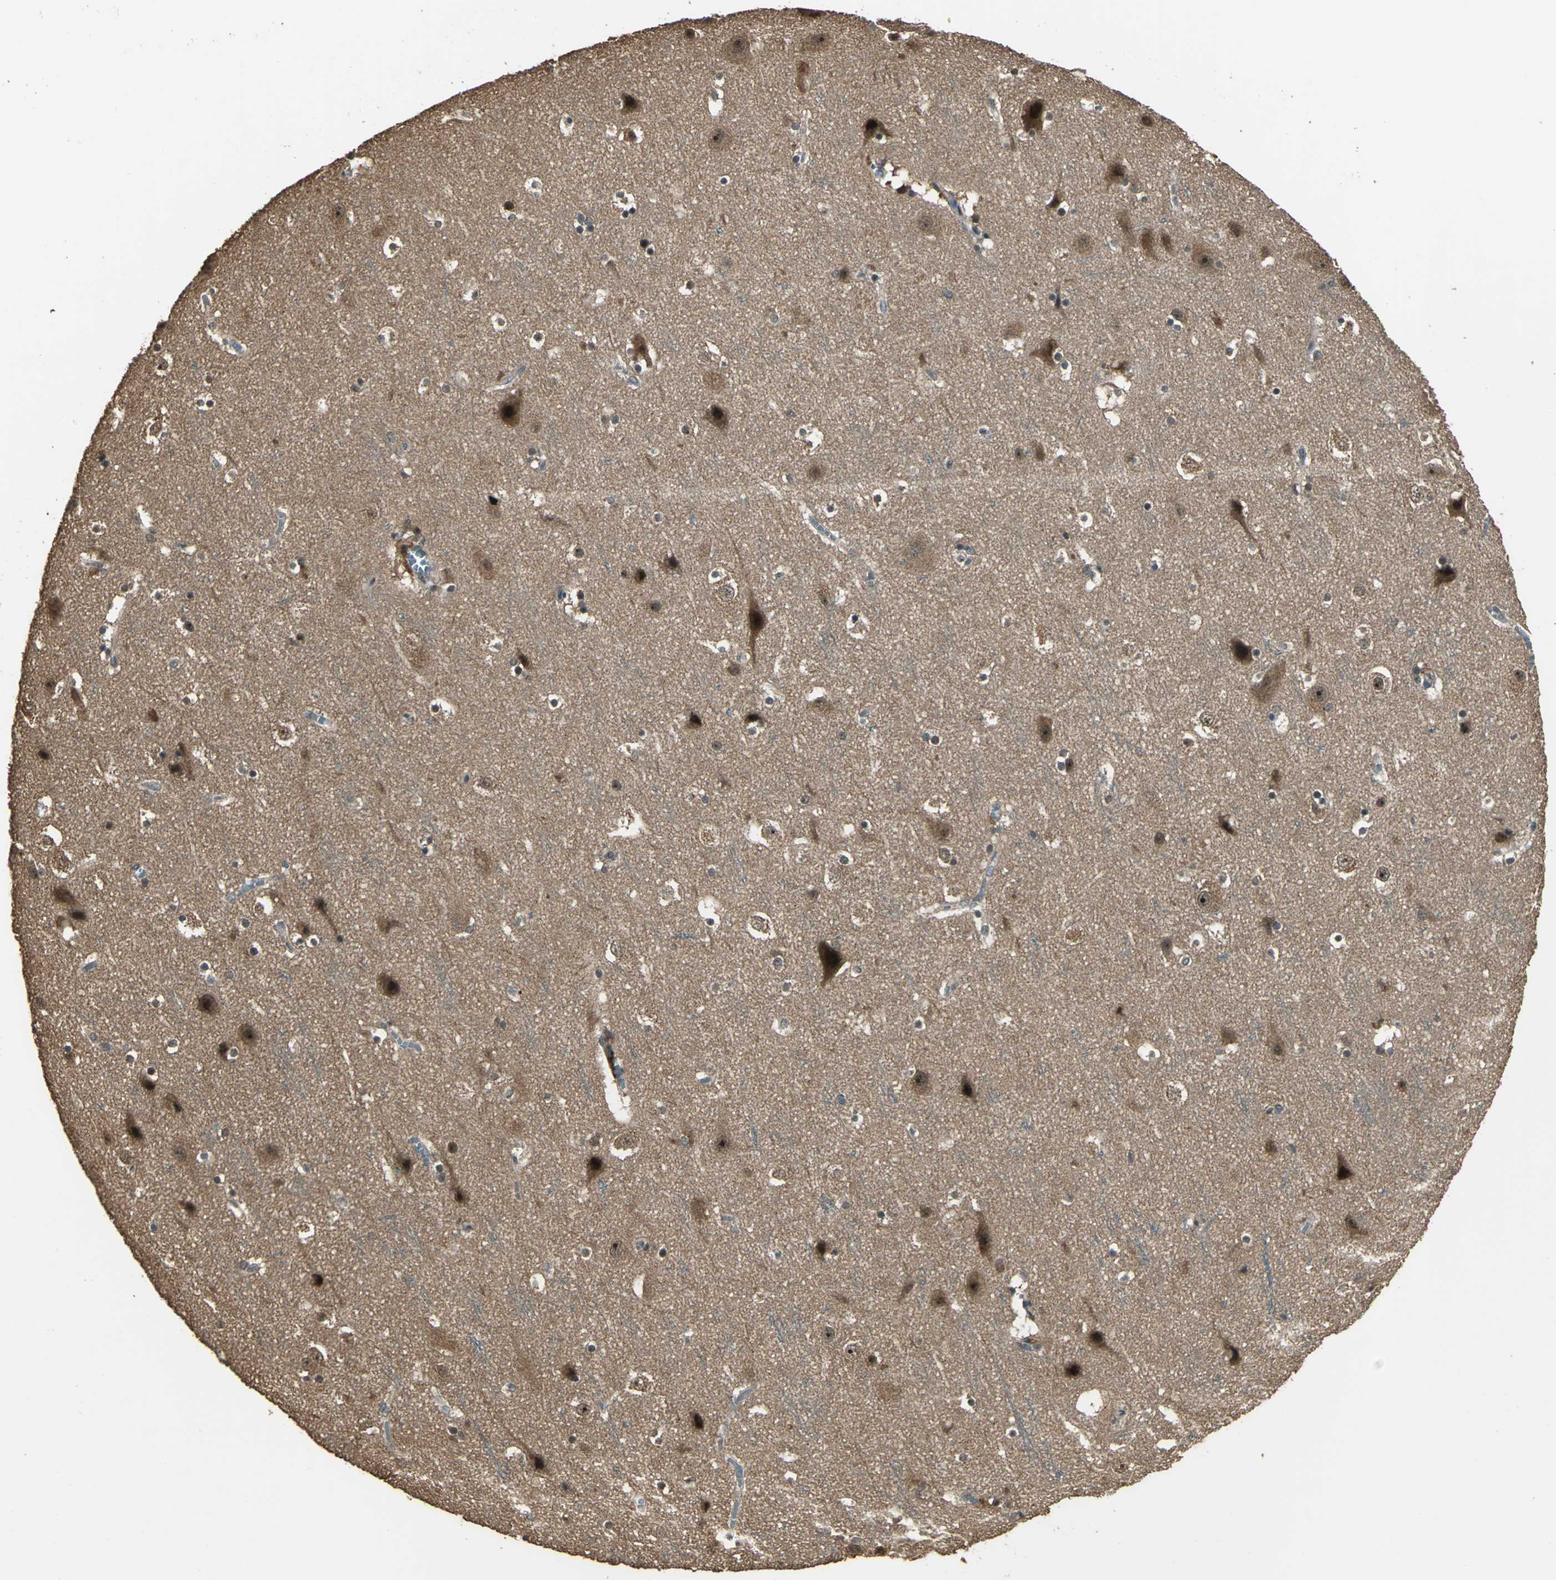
{"staining": {"intensity": "weak", "quantity": "25%-75%", "location": "cytoplasmic/membranous"}, "tissue": "cerebral cortex", "cell_type": "Endothelial cells", "image_type": "normal", "snomed": [{"axis": "morphology", "description": "Normal tissue, NOS"}, {"axis": "topography", "description": "Cerebral cortex"}], "caption": "The micrograph displays a brown stain indicating the presence of a protein in the cytoplasmic/membranous of endothelial cells in cerebral cortex. The staining is performed using DAB (3,3'-diaminobenzidine) brown chromogen to label protein expression. The nuclei are counter-stained blue using hematoxylin.", "gene": "UCHL5", "patient": {"sex": "male", "age": 45}}